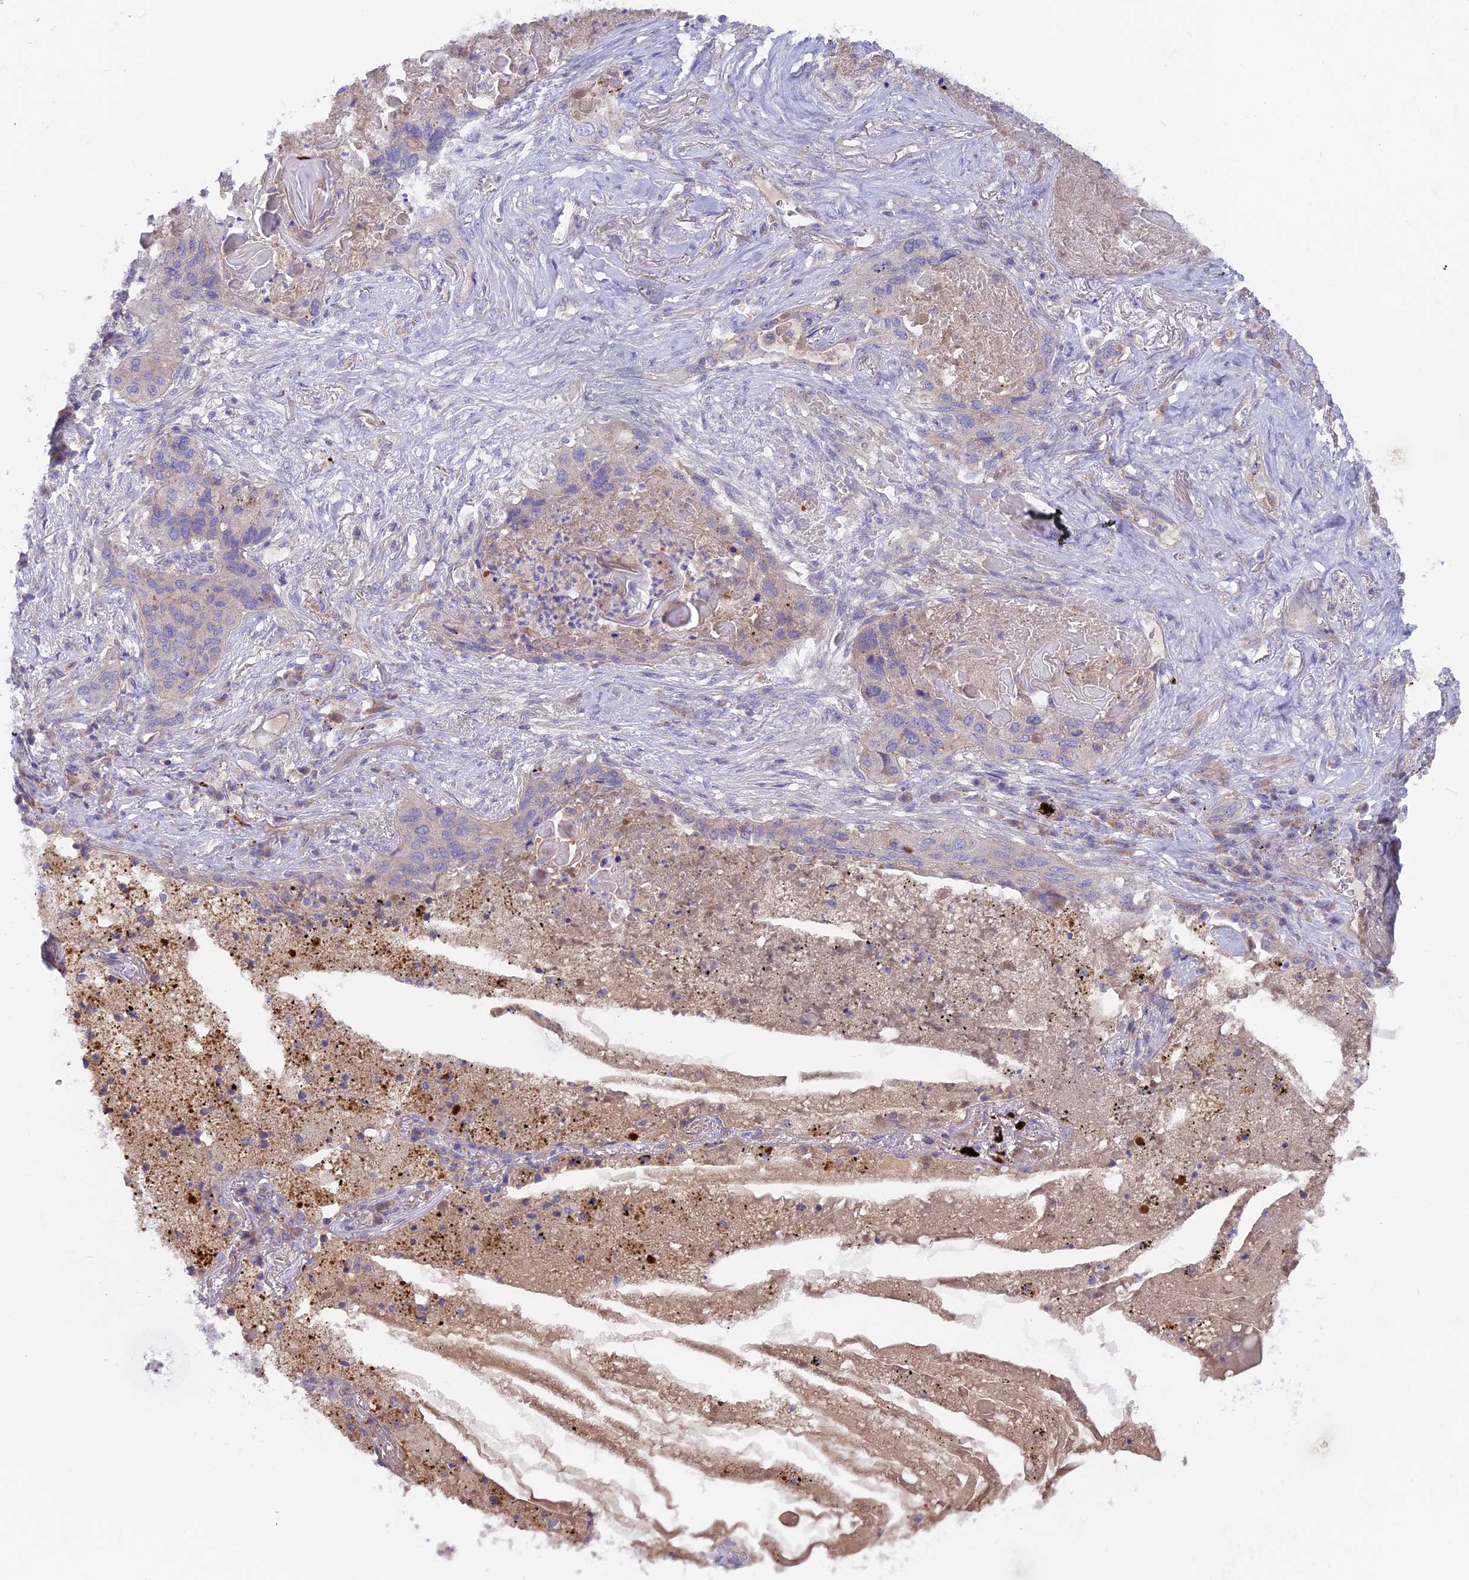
{"staining": {"intensity": "weak", "quantity": "<25%", "location": "cytoplasmic/membranous"}, "tissue": "lung cancer", "cell_type": "Tumor cells", "image_type": "cancer", "snomed": [{"axis": "morphology", "description": "Squamous cell carcinoma, NOS"}, {"axis": "topography", "description": "Lung"}], "caption": "The histopathology image reveals no staining of tumor cells in lung squamous cell carcinoma.", "gene": "PZP", "patient": {"sex": "female", "age": 63}}